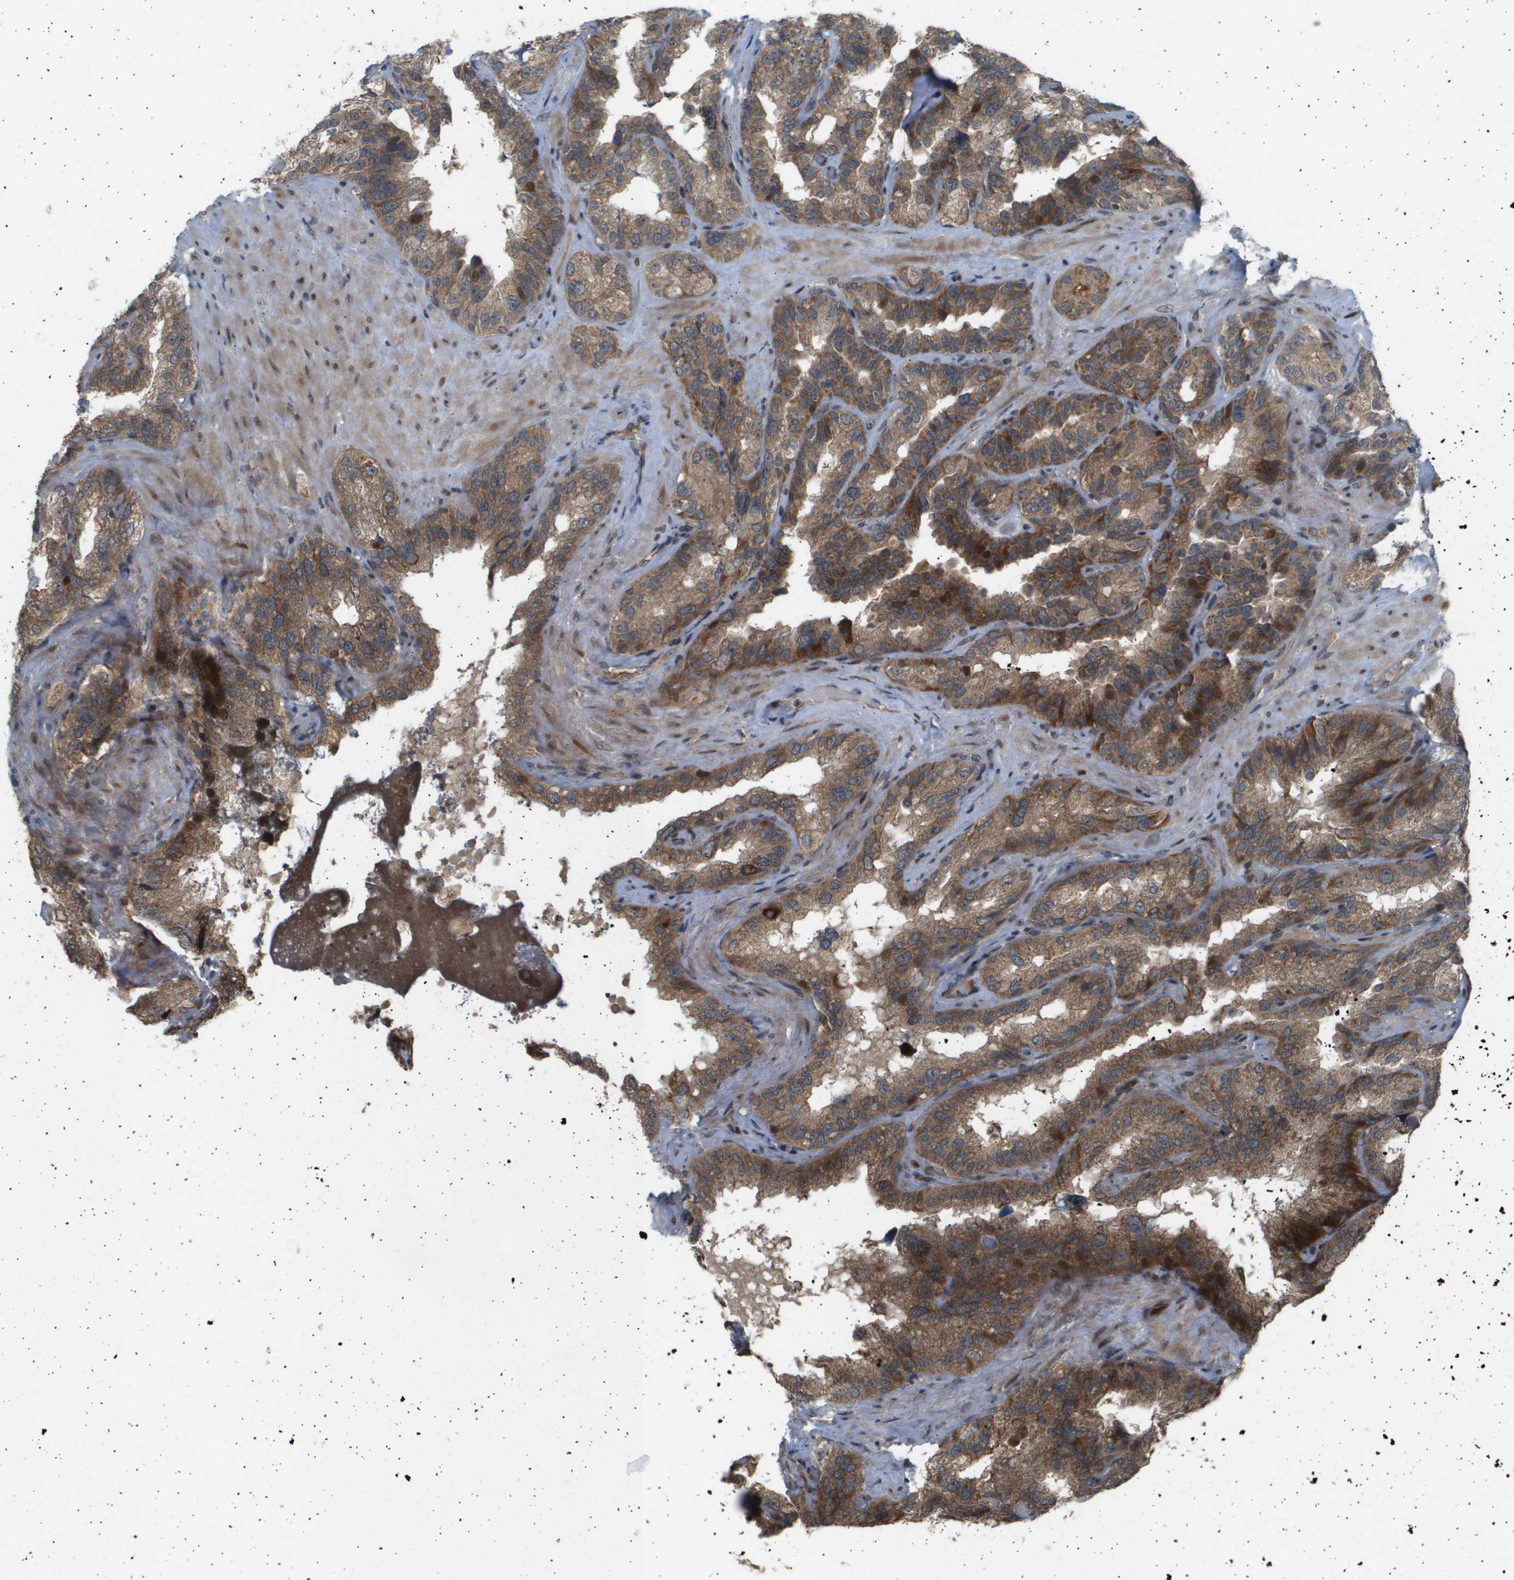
{"staining": {"intensity": "moderate", "quantity": ">75%", "location": "cytoplasmic/membranous"}, "tissue": "seminal vesicle", "cell_type": "Glandular cells", "image_type": "normal", "snomed": [{"axis": "morphology", "description": "Normal tissue, NOS"}, {"axis": "topography", "description": "Seminal veicle"}], "caption": "This histopathology image demonstrates immunohistochemistry (IHC) staining of normal human seminal vesicle, with medium moderate cytoplasmic/membranous staining in approximately >75% of glandular cells.", "gene": "TNRC6A", "patient": {"sex": "male", "age": 68}}